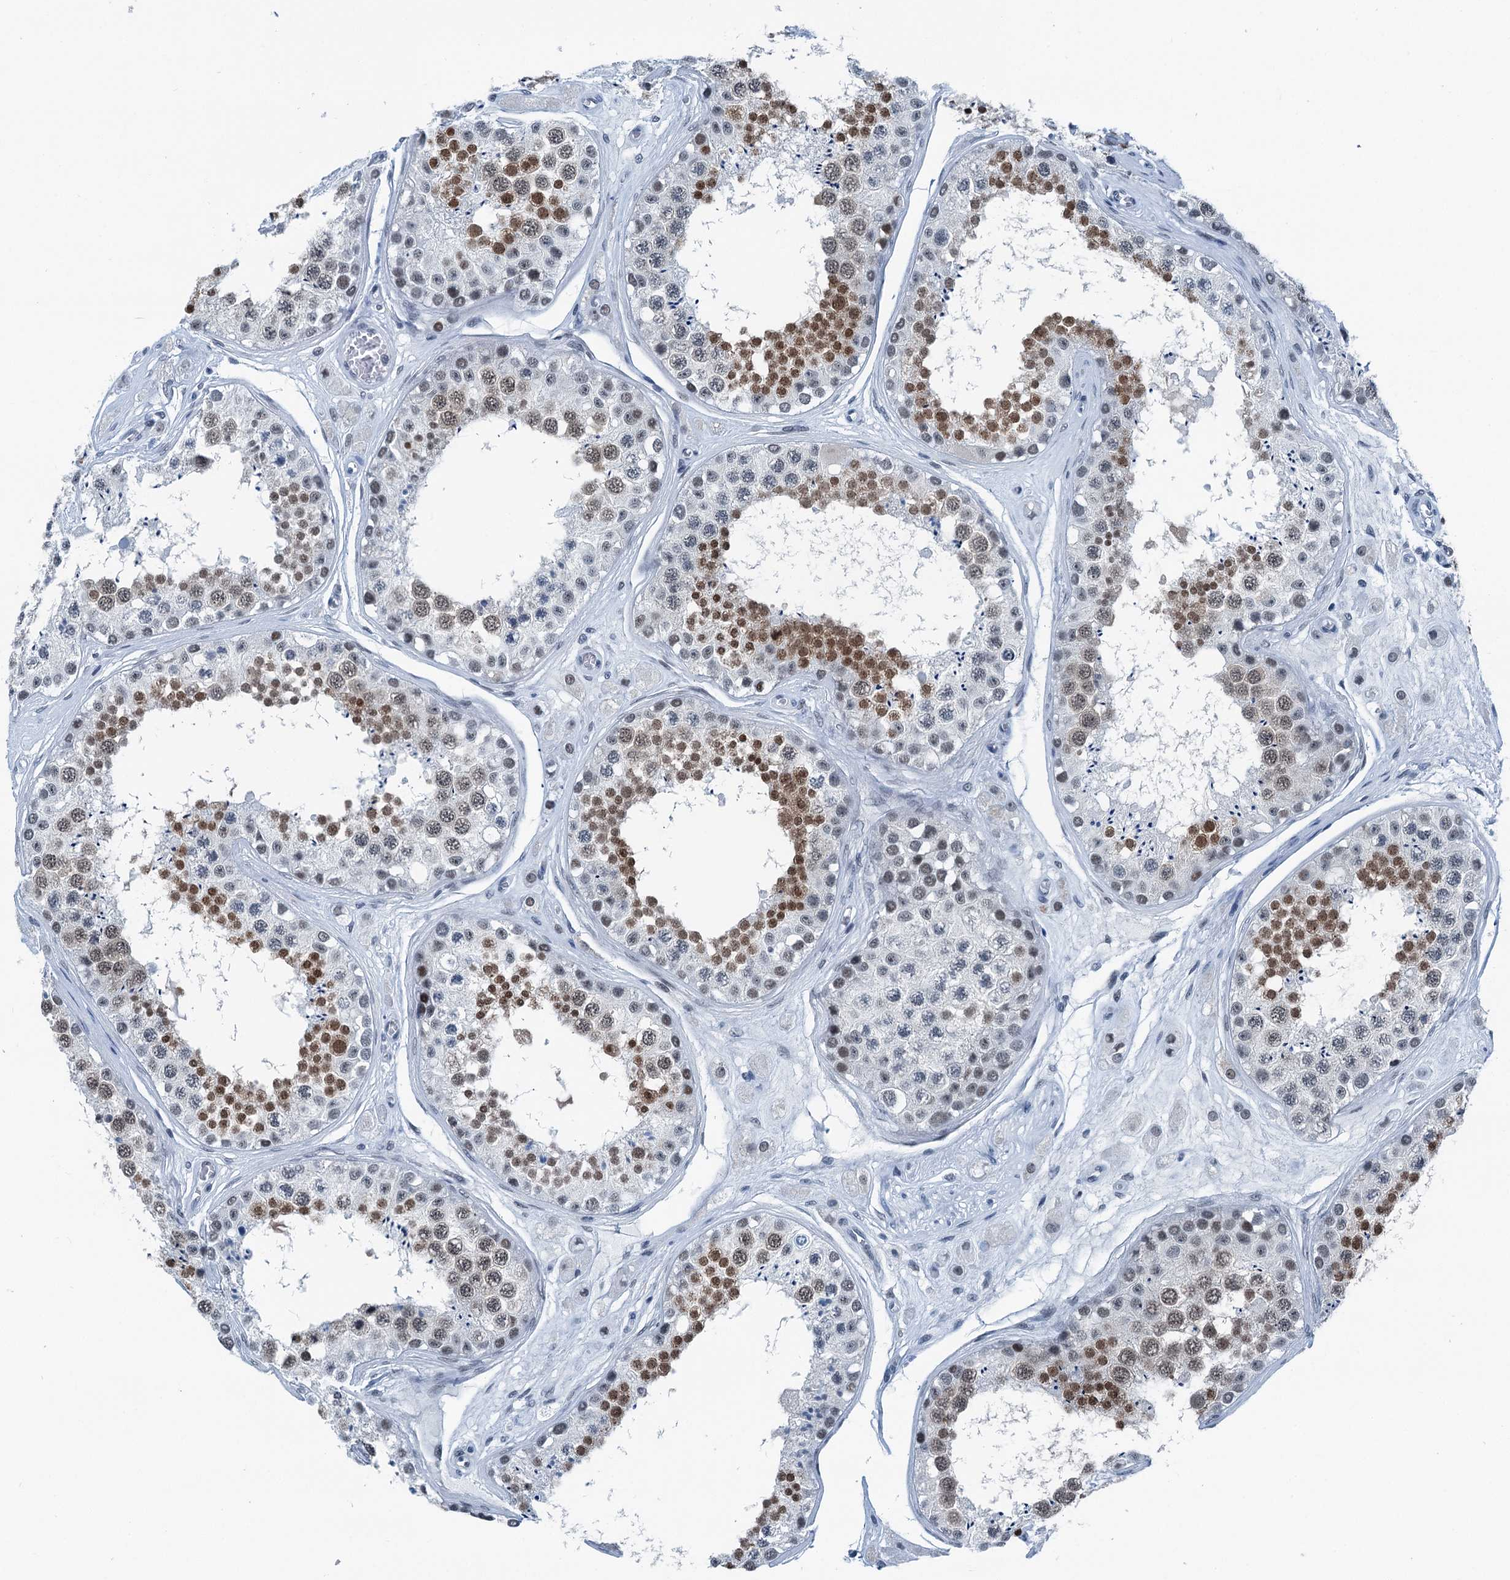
{"staining": {"intensity": "moderate", "quantity": "25%-75%", "location": "nuclear"}, "tissue": "testis", "cell_type": "Cells in seminiferous ducts", "image_type": "normal", "snomed": [{"axis": "morphology", "description": "Normal tissue, NOS"}, {"axis": "topography", "description": "Testis"}], "caption": "A high-resolution histopathology image shows IHC staining of benign testis, which shows moderate nuclear expression in about 25%-75% of cells in seminiferous ducts. (Brightfield microscopy of DAB IHC at high magnification).", "gene": "TRPT1", "patient": {"sex": "male", "age": 25}}